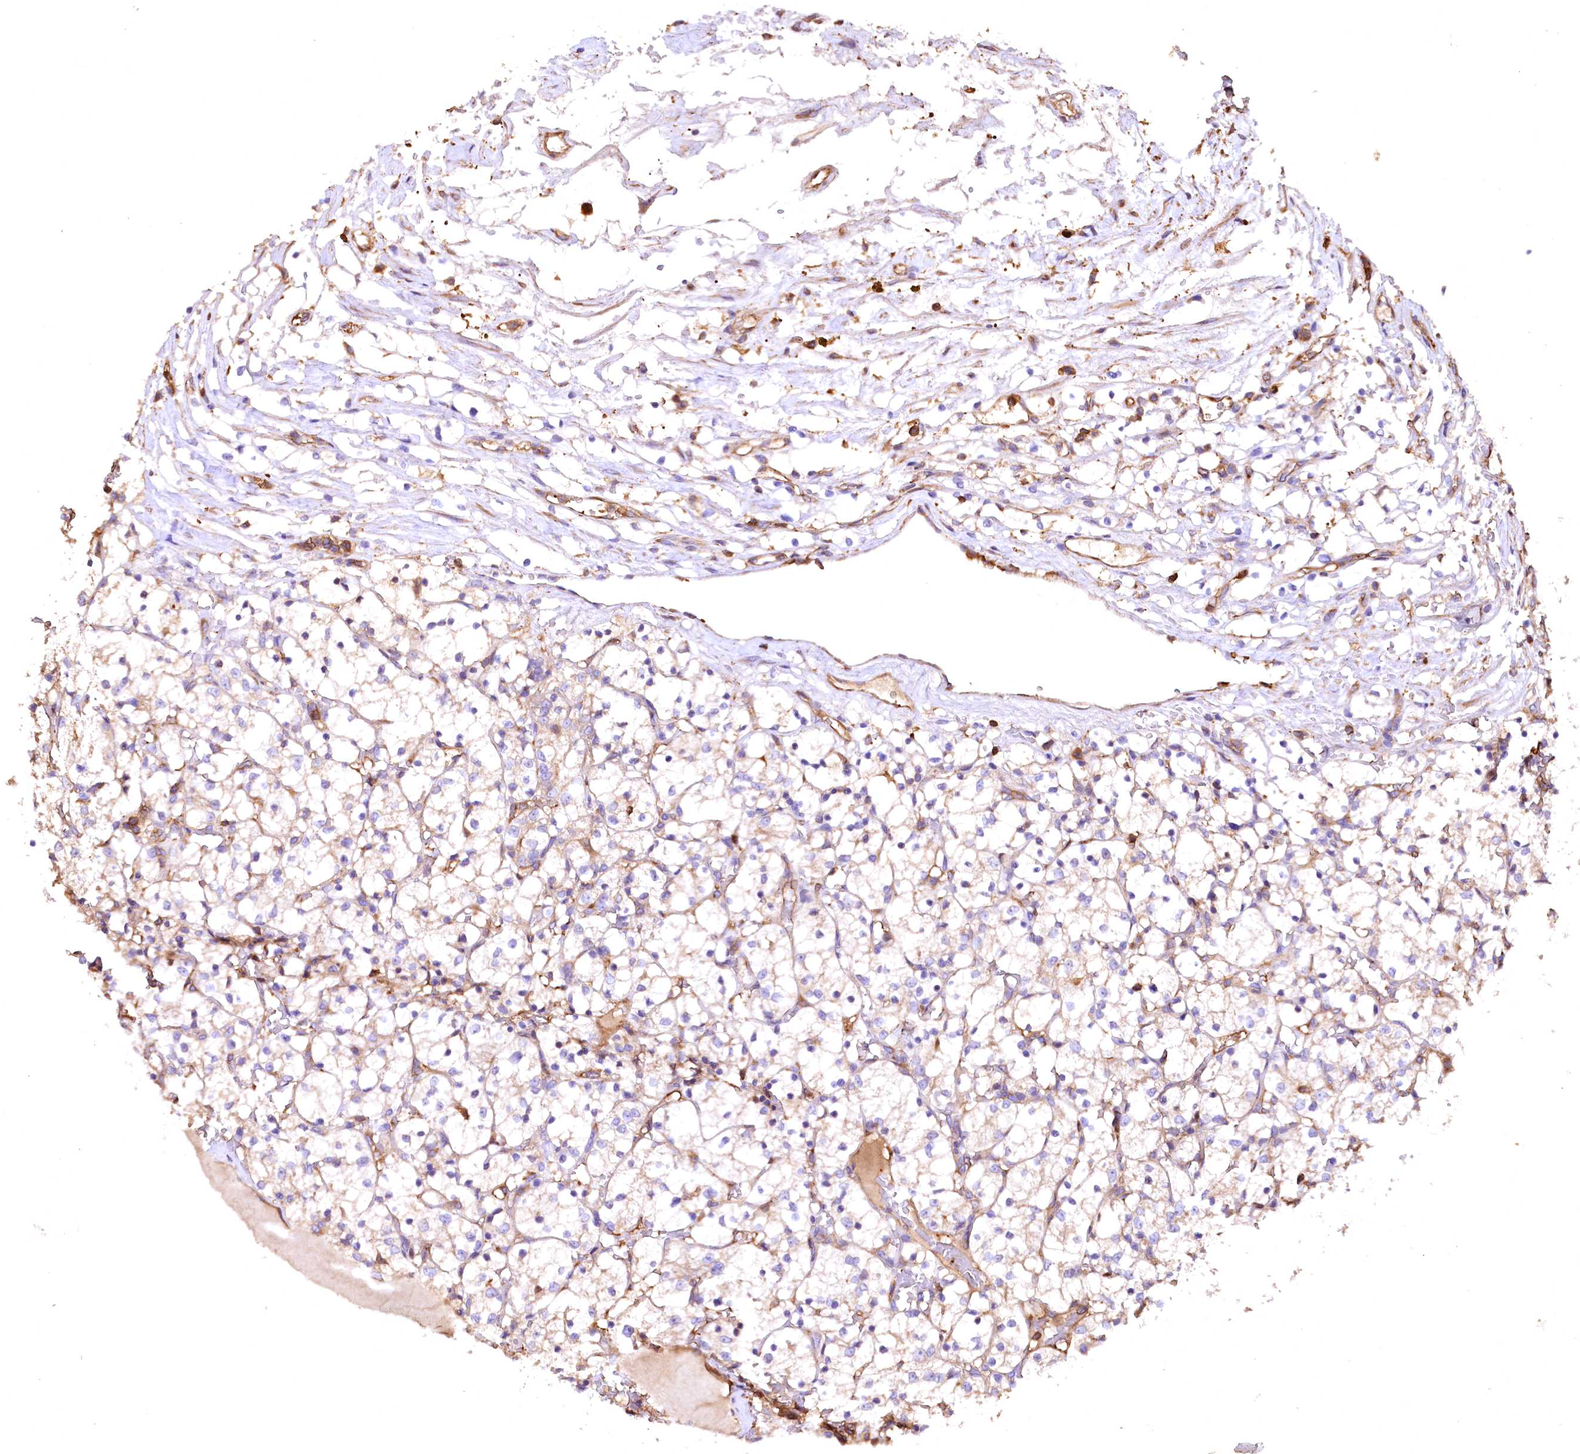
{"staining": {"intensity": "weak", "quantity": "25%-75%", "location": "cytoplasmic/membranous"}, "tissue": "renal cancer", "cell_type": "Tumor cells", "image_type": "cancer", "snomed": [{"axis": "morphology", "description": "Adenocarcinoma, NOS"}, {"axis": "topography", "description": "Kidney"}], "caption": "Renal cancer (adenocarcinoma) stained with a protein marker shows weak staining in tumor cells.", "gene": "RARS2", "patient": {"sex": "female", "age": 69}}